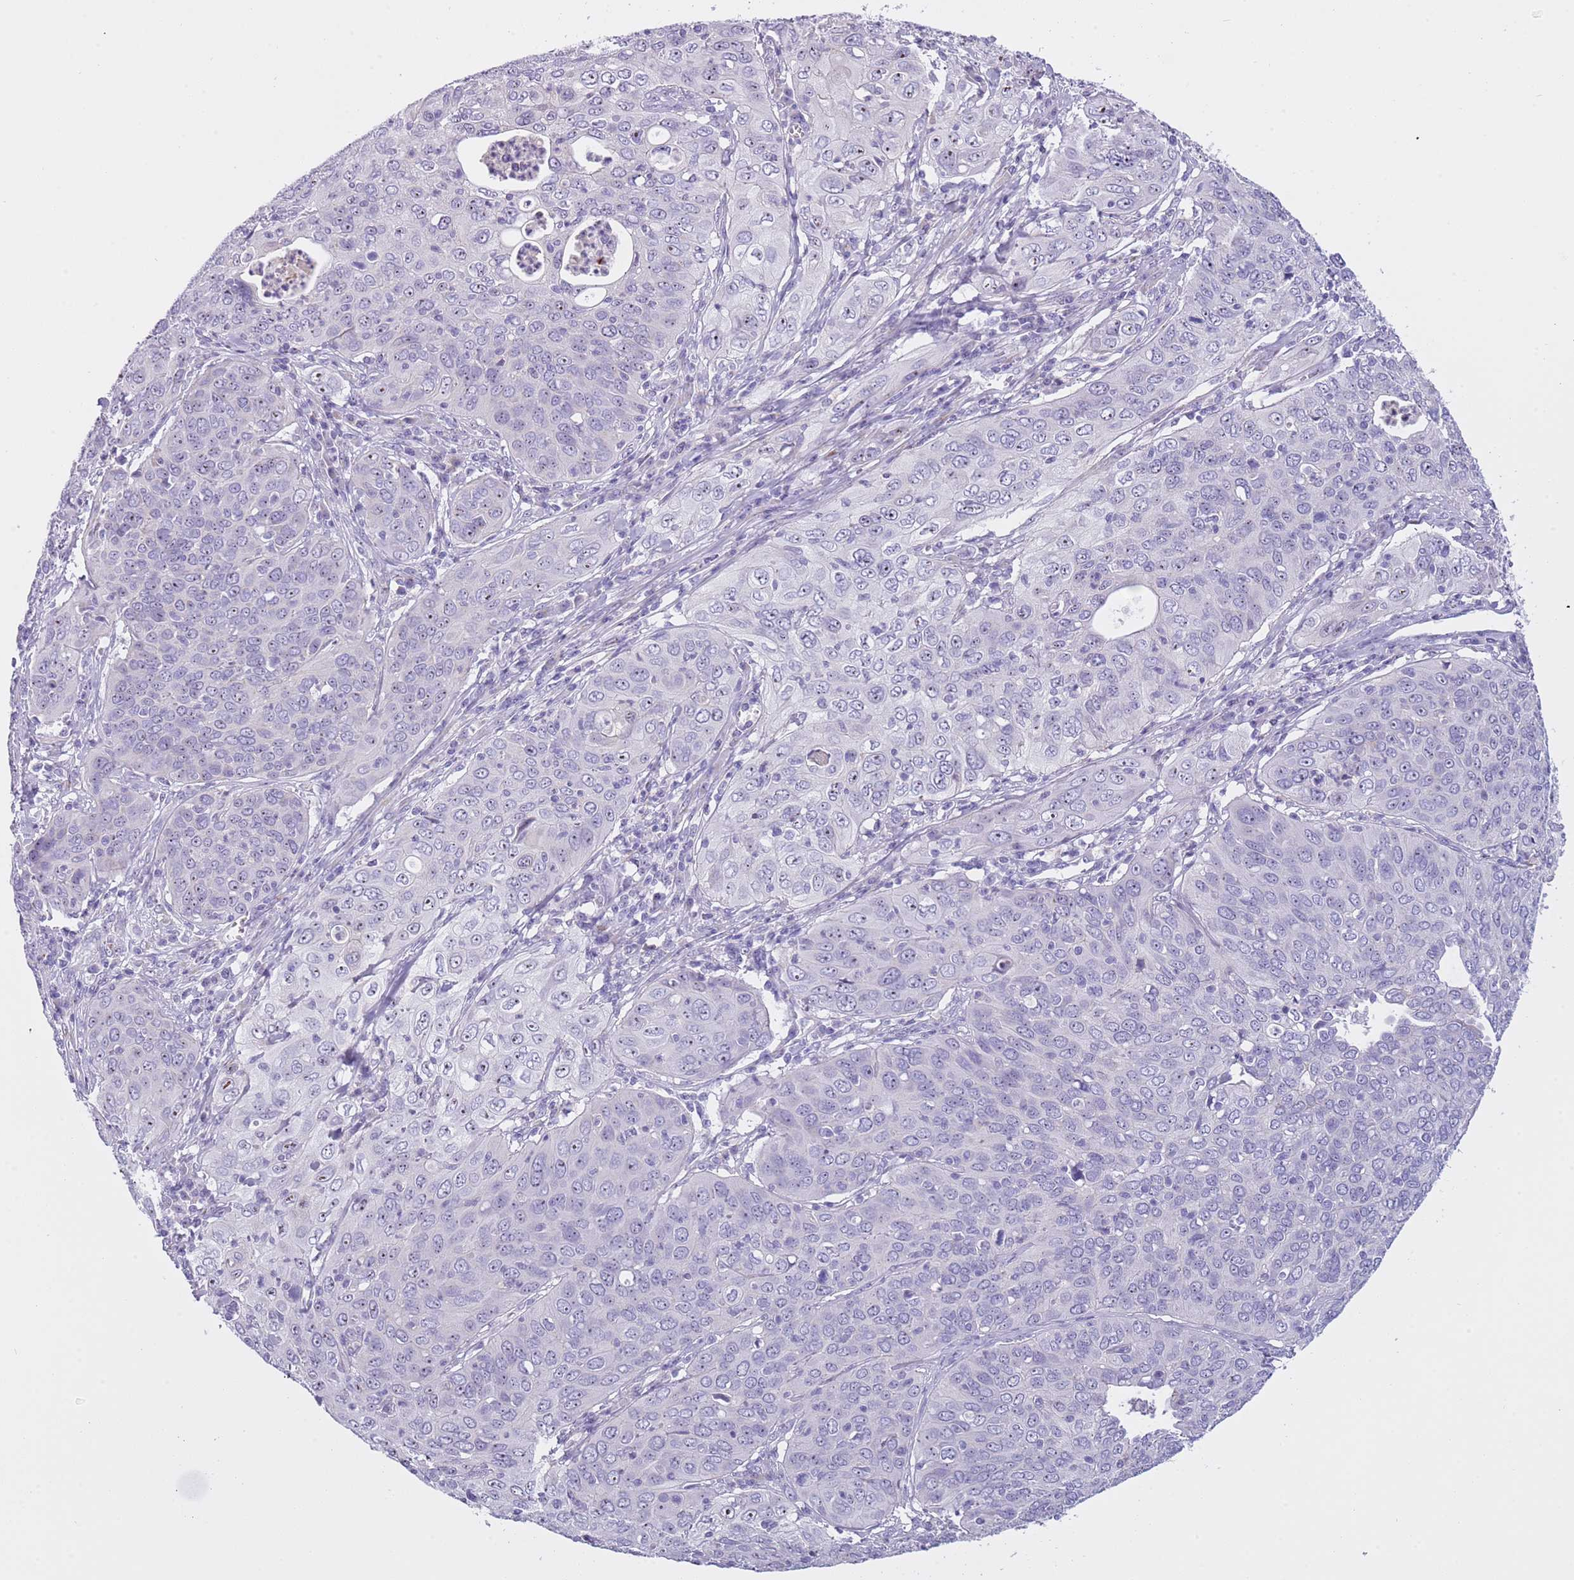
{"staining": {"intensity": "negative", "quantity": "none", "location": "none"}, "tissue": "cervical cancer", "cell_type": "Tumor cells", "image_type": "cancer", "snomed": [{"axis": "morphology", "description": "Squamous cell carcinoma, NOS"}, {"axis": "topography", "description": "Cervix"}], "caption": "IHC histopathology image of neoplastic tissue: human squamous cell carcinoma (cervical) stained with DAB (3,3'-diaminobenzidine) reveals no significant protein expression in tumor cells. Brightfield microscopy of IHC stained with DAB (brown) and hematoxylin (blue), captured at high magnification.", "gene": "NBPF6", "patient": {"sex": "female", "age": 36}}